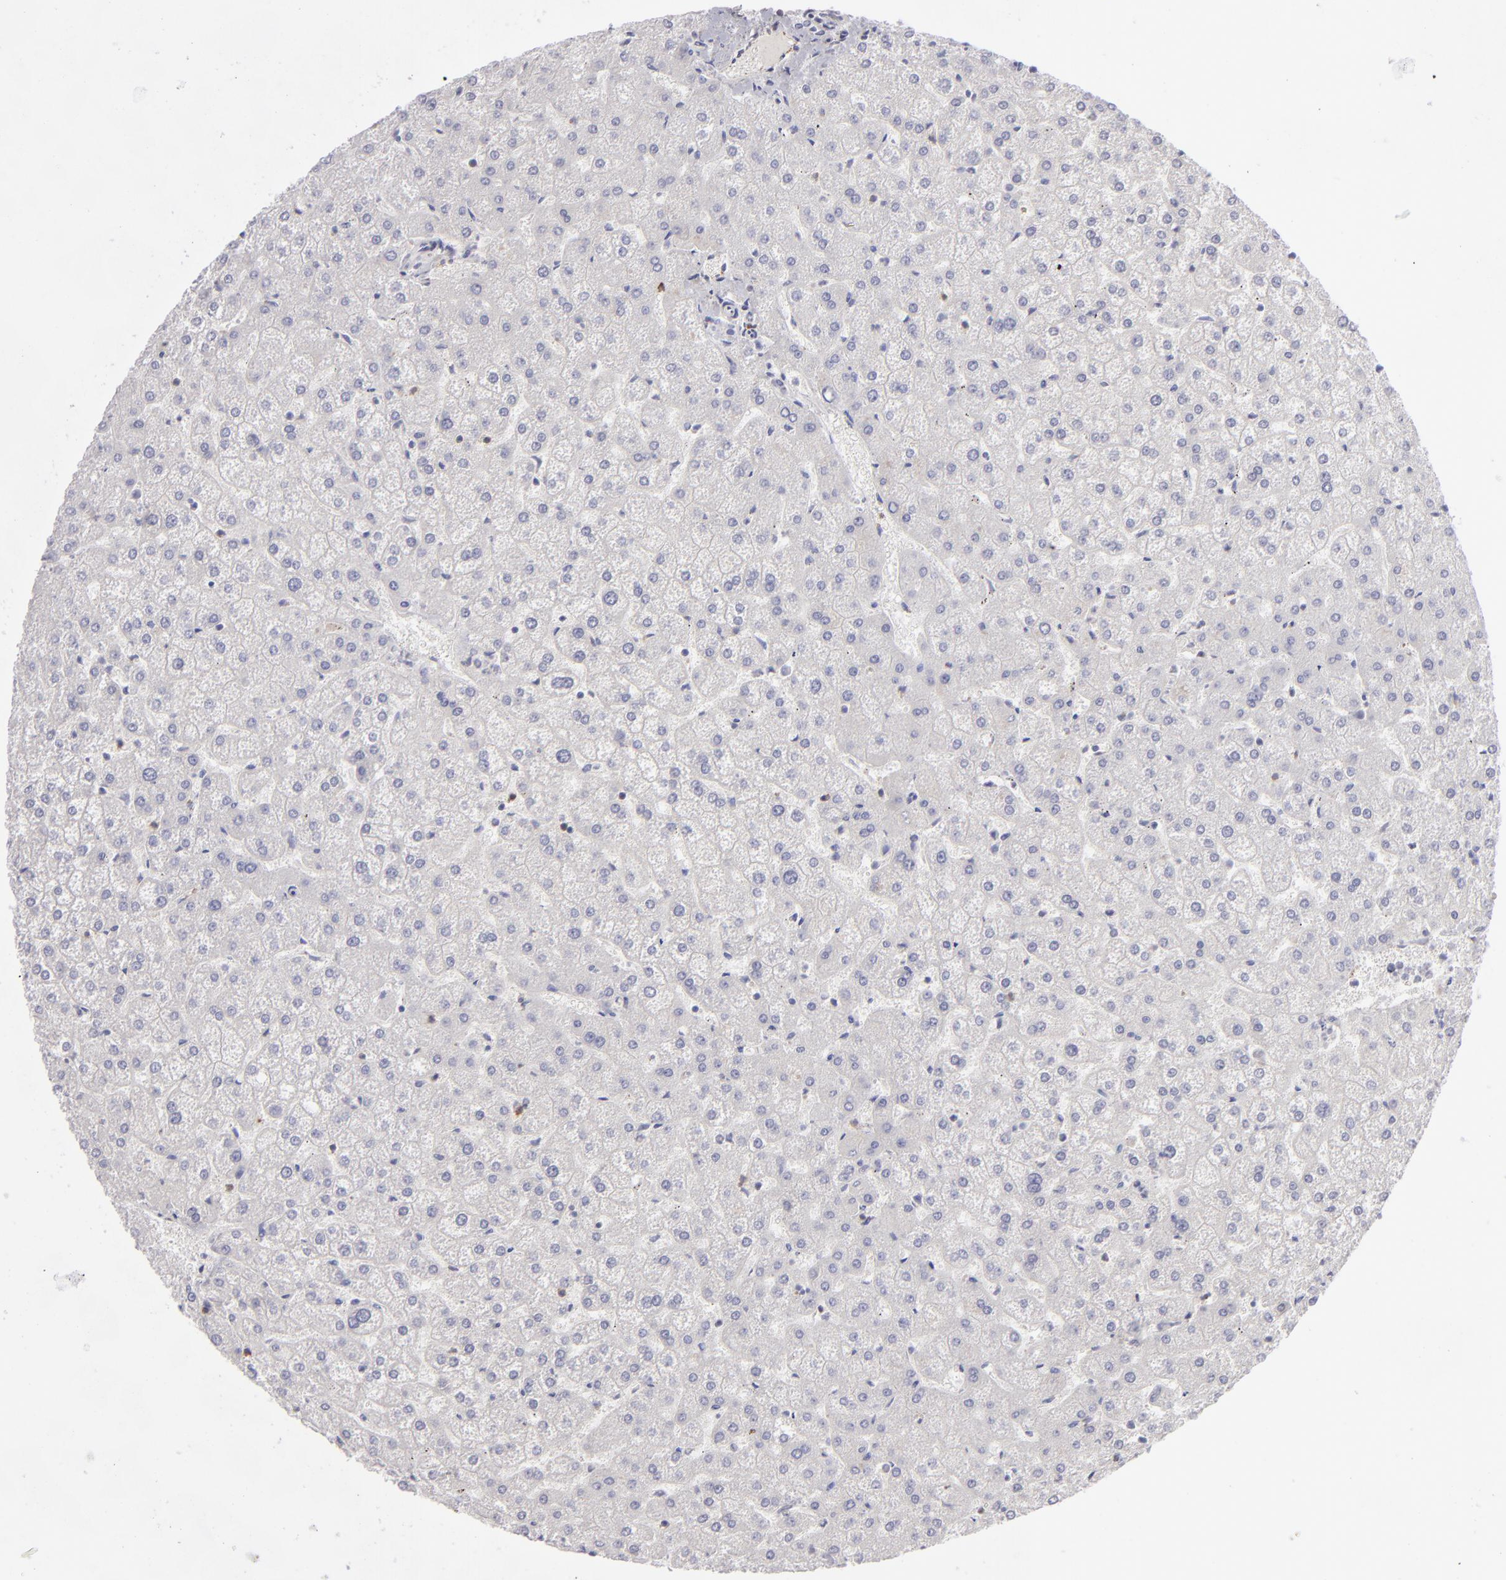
{"staining": {"intensity": "negative", "quantity": "none", "location": "none"}, "tissue": "liver", "cell_type": "Cholangiocytes", "image_type": "normal", "snomed": [{"axis": "morphology", "description": "Normal tissue, NOS"}, {"axis": "topography", "description": "Liver"}], "caption": "The micrograph shows no significant staining in cholangiocytes of liver.", "gene": "CD27", "patient": {"sex": "female", "age": 32}}